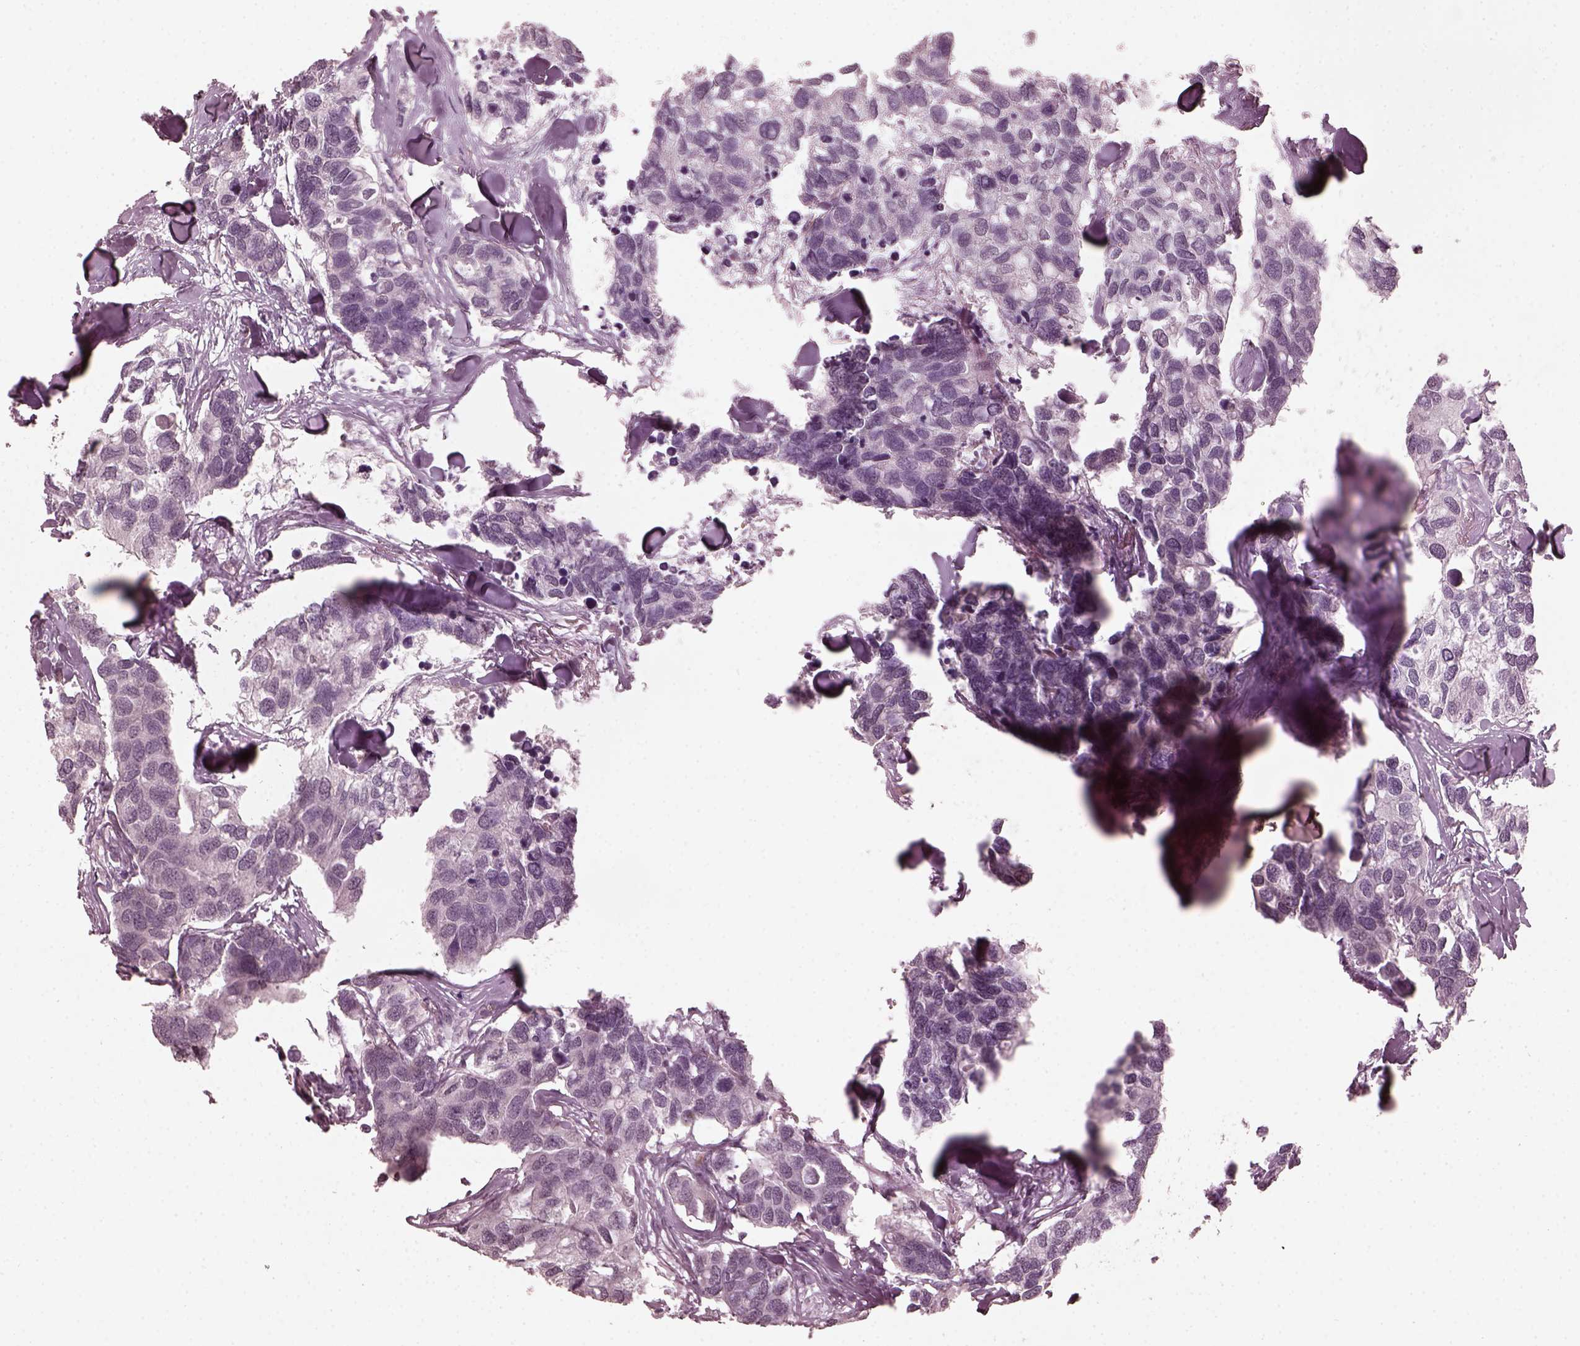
{"staining": {"intensity": "negative", "quantity": "none", "location": "none"}, "tissue": "breast cancer", "cell_type": "Tumor cells", "image_type": "cancer", "snomed": [{"axis": "morphology", "description": "Duct carcinoma"}, {"axis": "topography", "description": "Breast"}], "caption": "High magnification brightfield microscopy of breast cancer stained with DAB (3,3'-diaminobenzidine) (brown) and counterstained with hematoxylin (blue): tumor cells show no significant expression.", "gene": "KRT79", "patient": {"sex": "female", "age": 83}}